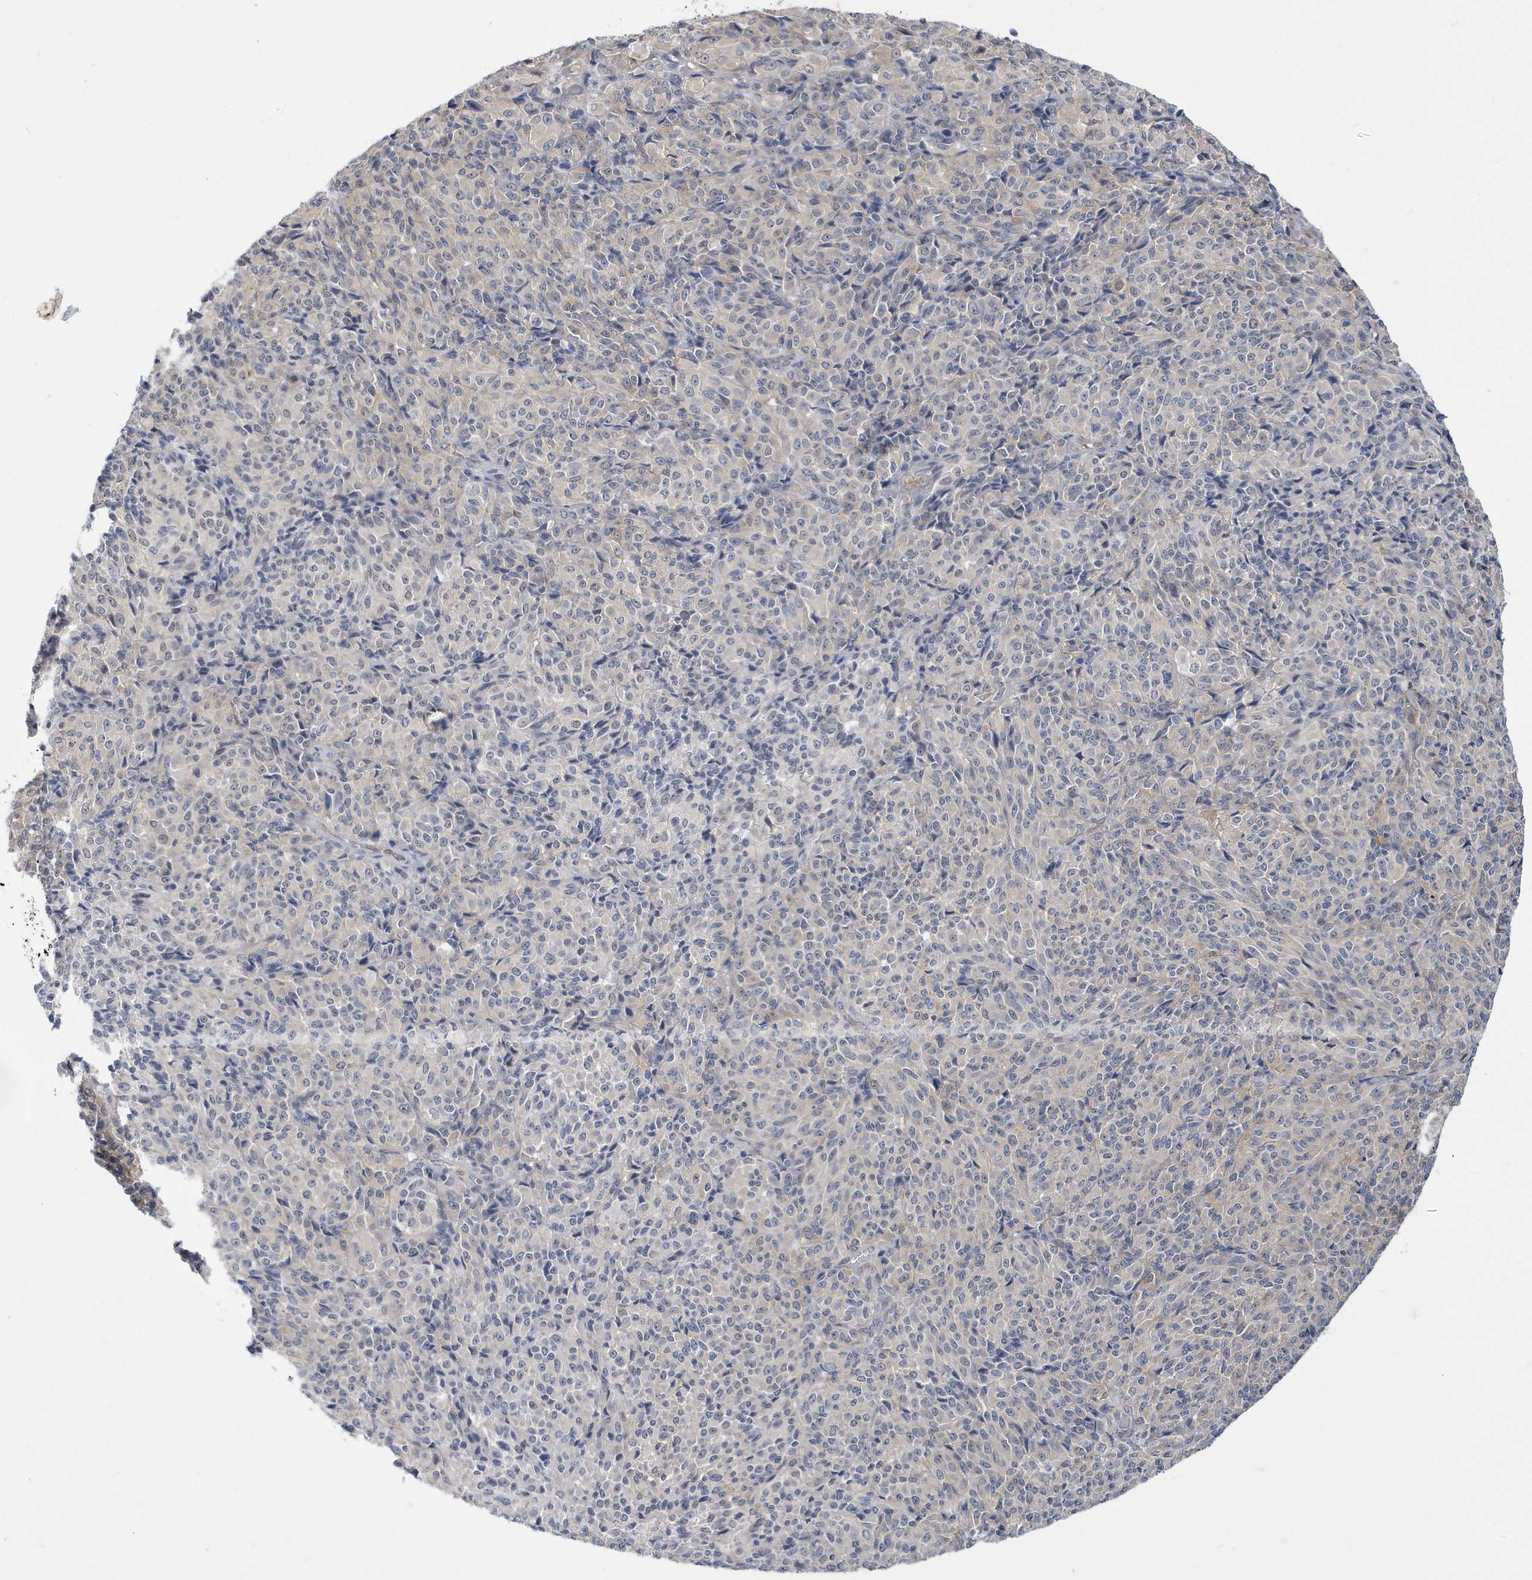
{"staining": {"intensity": "negative", "quantity": "none", "location": "none"}, "tissue": "melanoma", "cell_type": "Tumor cells", "image_type": "cancer", "snomed": [{"axis": "morphology", "description": "Malignant melanoma, Metastatic site"}, {"axis": "topography", "description": "Brain"}], "caption": "Malignant melanoma (metastatic site) was stained to show a protein in brown. There is no significant expression in tumor cells. (IHC, brightfield microscopy, high magnification).", "gene": "ZNF654", "patient": {"sex": "female", "age": 56}}